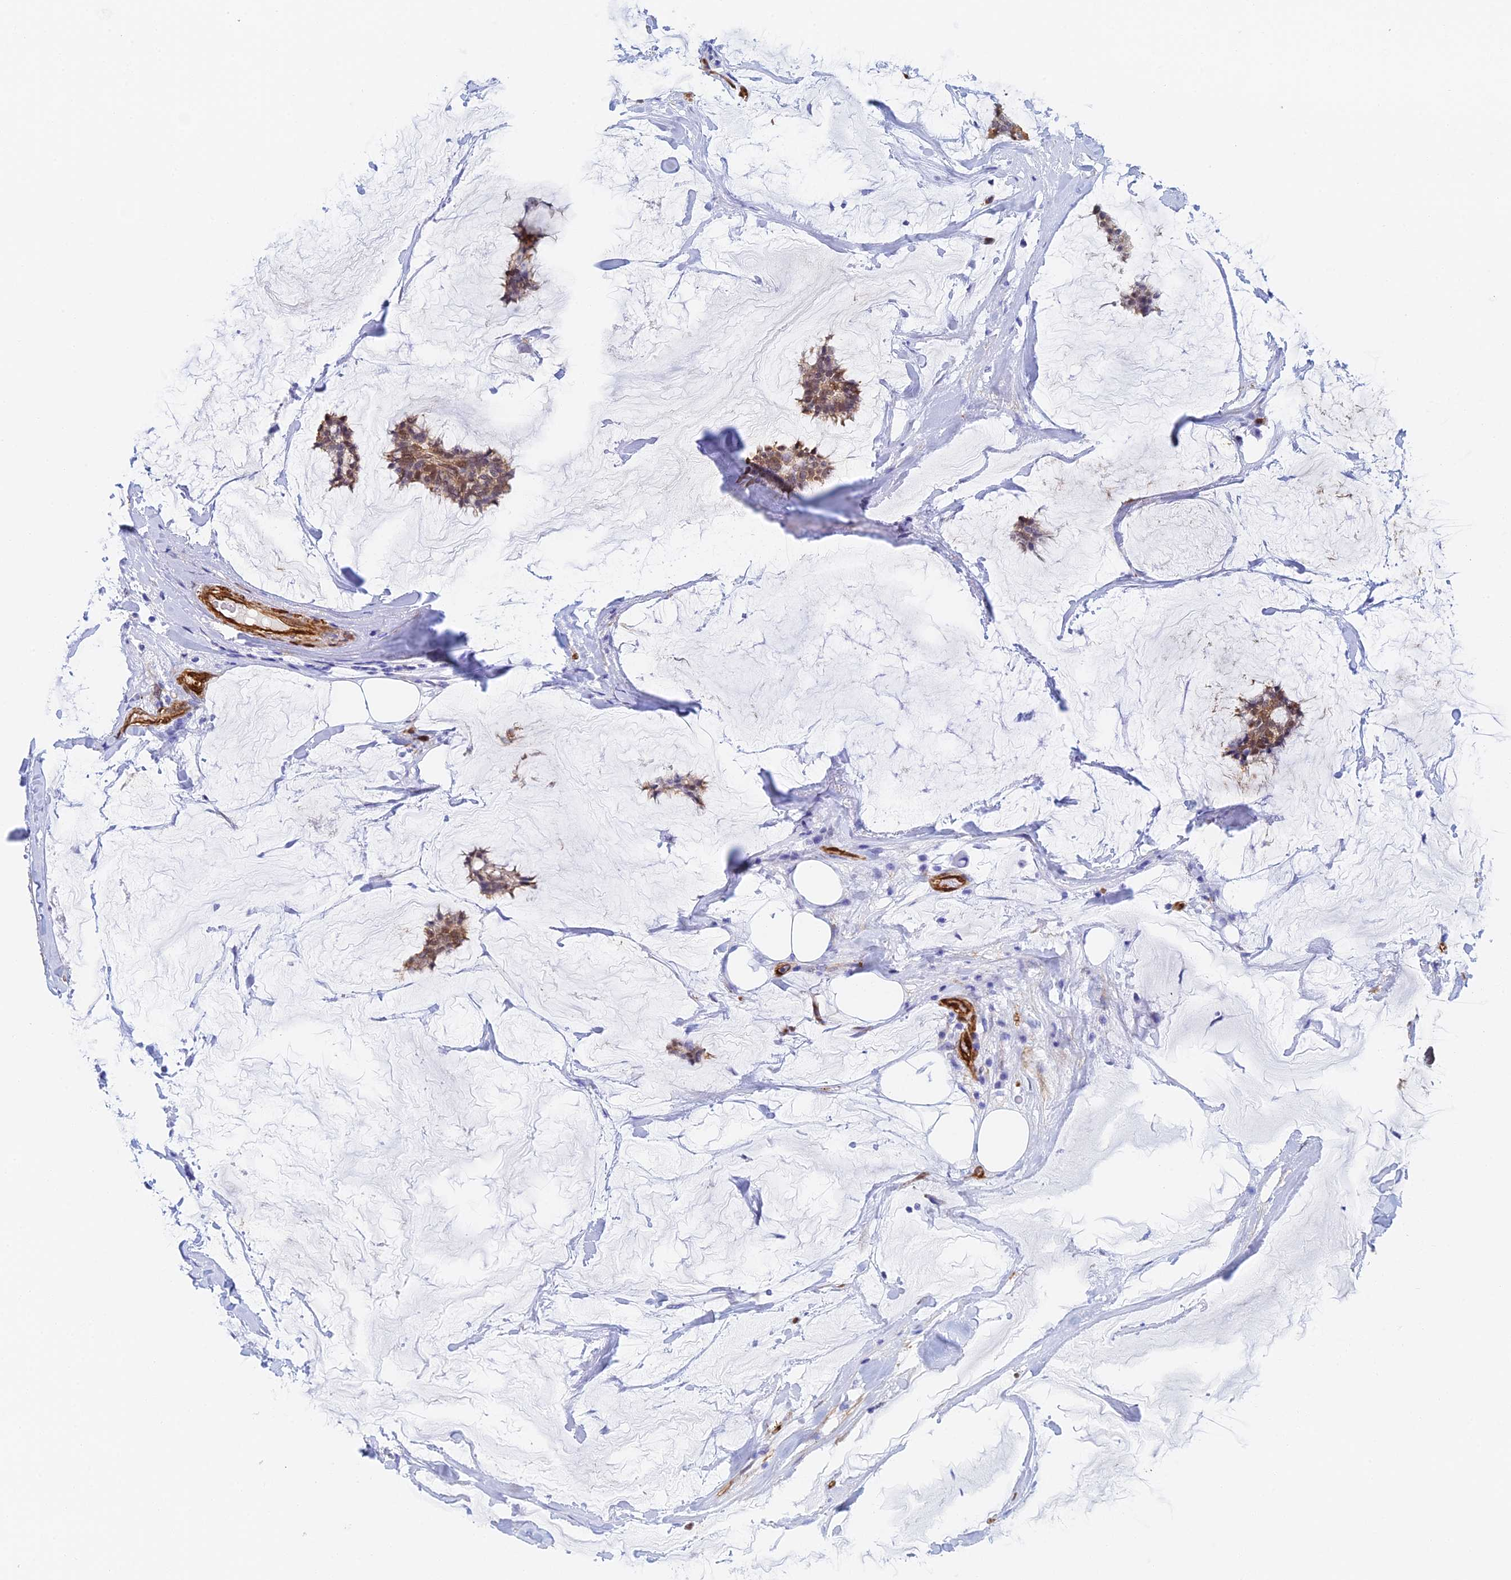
{"staining": {"intensity": "moderate", "quantity": "25%-75%", "location": "cytoplasmic/membranous"}, "tissue": "breast cancer", "cell_type": "Tumor cells", "image_type": "cancer", "snomed": [{"axis": "morphology", "description": "Duct carcinoma"}, {"axis": "topography", "description": "Breast"}], "caption": "Immunohistochemistry (IHC) micrograph of breast cancer stained for a protein (brown), which reveals medium levels of moderate cytoplasmic/membranous staining in approximately 25%-75% of tumor cells.", "gene": "CRIP2", "patient": {"sex": "female", "age": 93}}